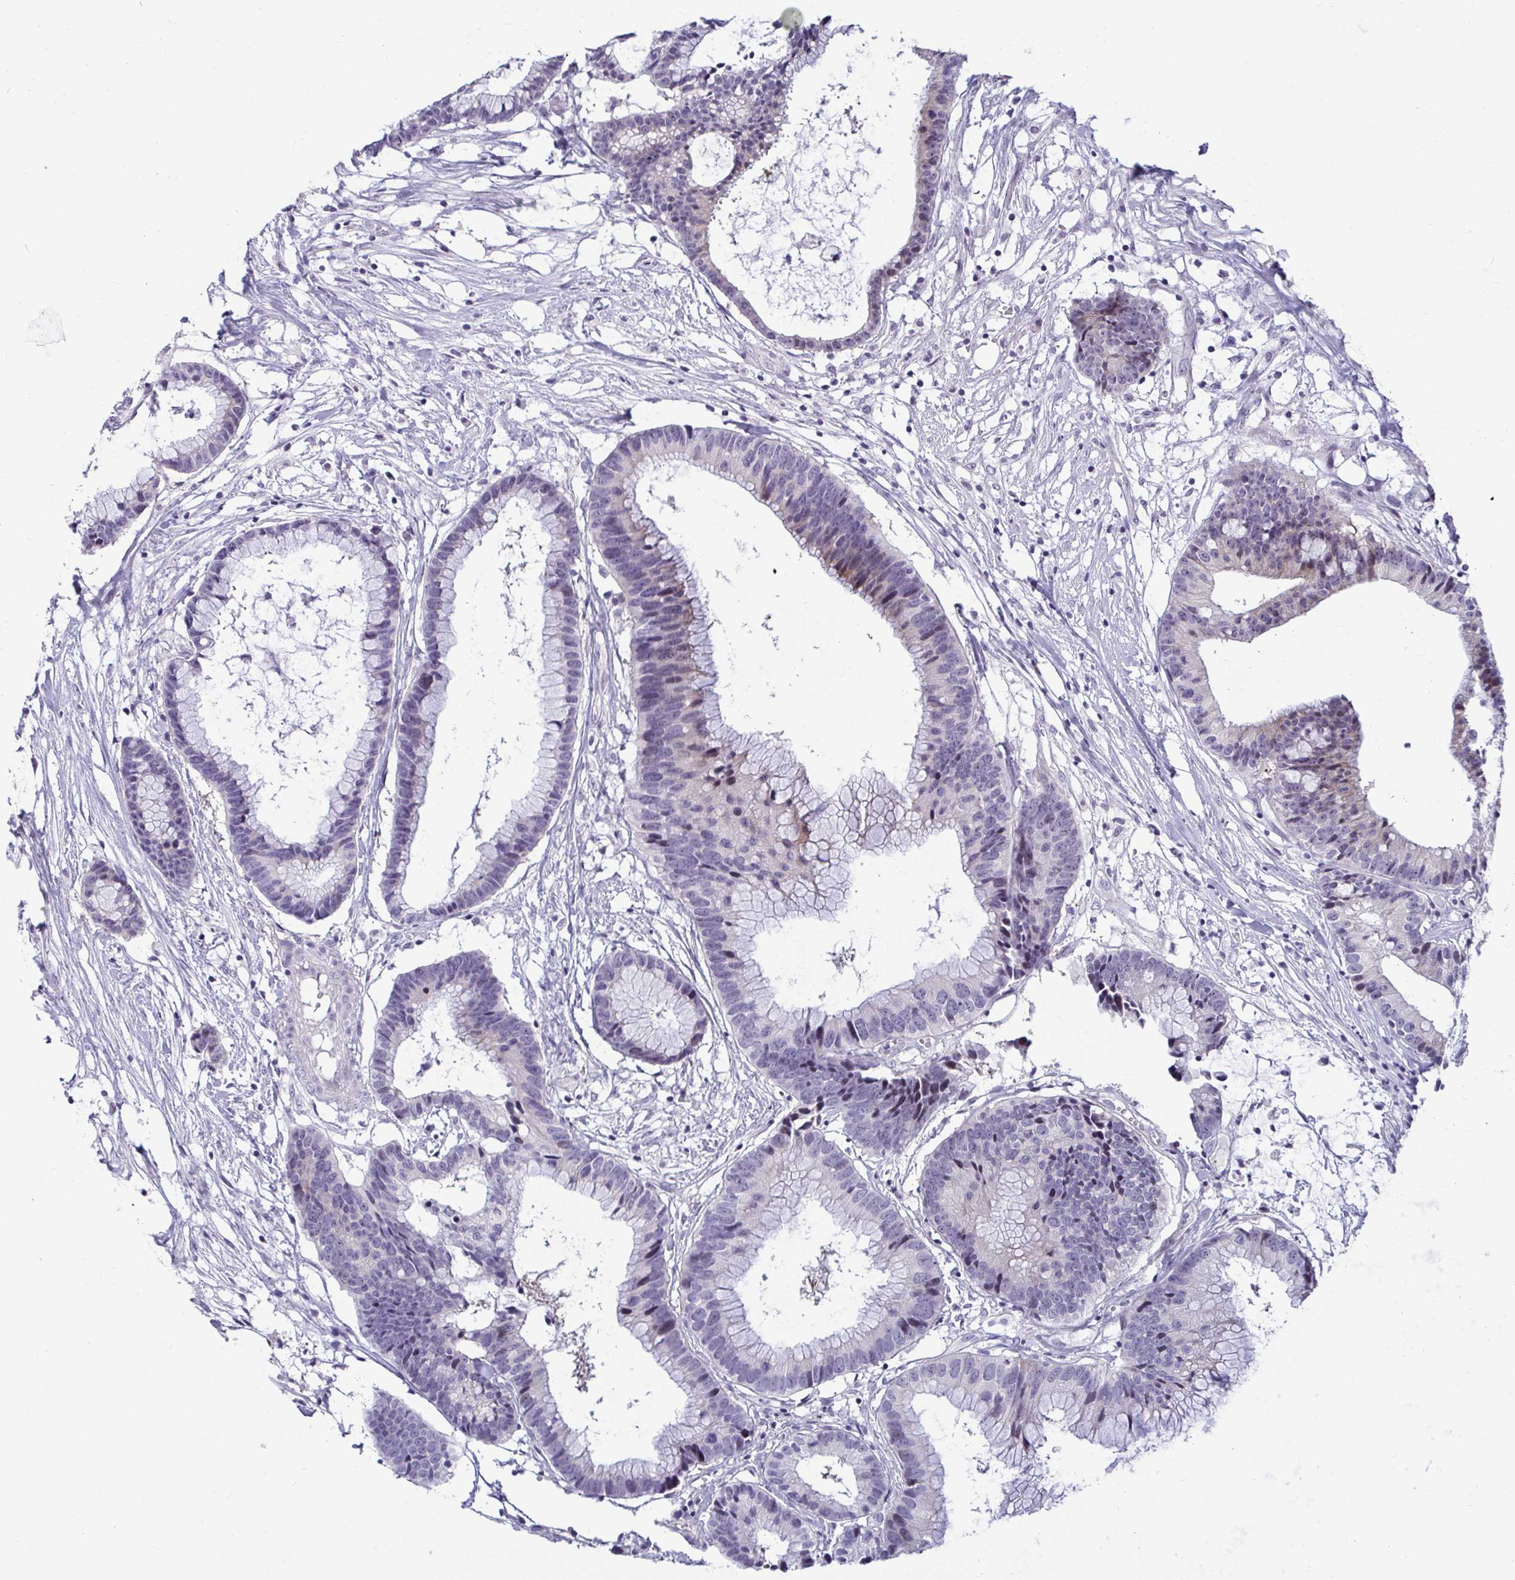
{"staining": {"intensity": "negative", "quantity": "none", "location": "none"}, "tissue": "colorectal cancer", "cell_type": "Tumor cells", "image_type": "cancer", "snomed": [{"axis": "morphology", "description": "Adenocarcinoma, NOS"}, {"axis": "topography", "description": "Colon"}], "caption": "Micrograph shows no significant protein expression in tumor cells of colorectal adenocarcinoma.", "gene": "GSTM1", "patient": {"sex": "female", "age": 78}}